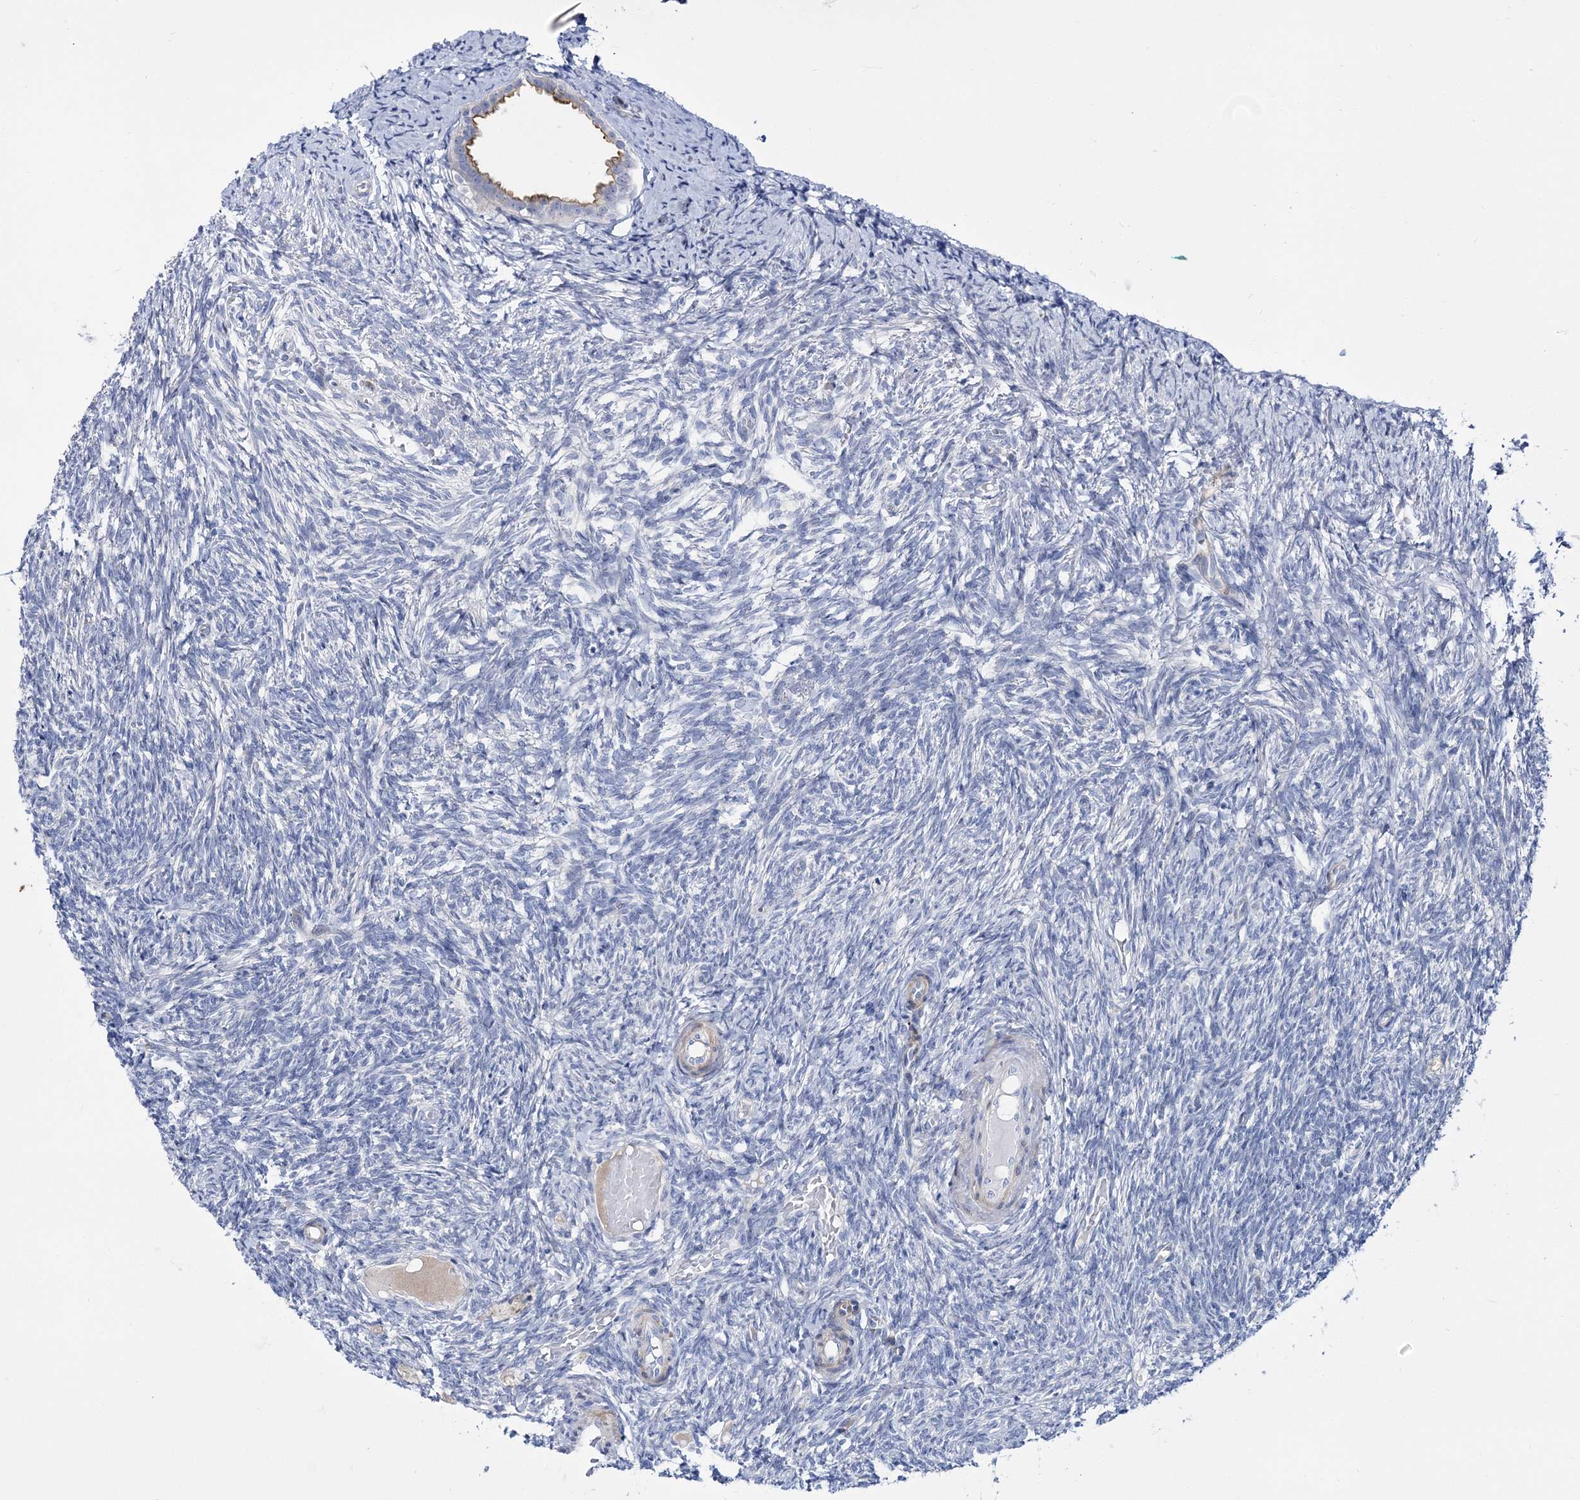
{"staining": {"intensity": "moderate", "quantity": ">75%", "location": "cytoplasmic/membranous"}, "tissue": "ovary", "cell_type": "Follicle cells", "image_type": "normal", "snomed": [{"axis": "morphology", "description": "Normal tissue, NOS"}, {"axis": "topography", "description": "Ovary"}], "caption": "Brown immunohistochemical staining in normal human ovary exhibits moderate cytoplasmic/membranous staining in about >75% of follicle cells. The staining was performed using DAB (3,3'-diaminobenzidine) to visualize the protein expression in brown, while the nuclei were stained in blue with hematoxylin (Magnification: 20x).", "gene": "ANO1", "patient": {"sex": "female", "age": 41}}